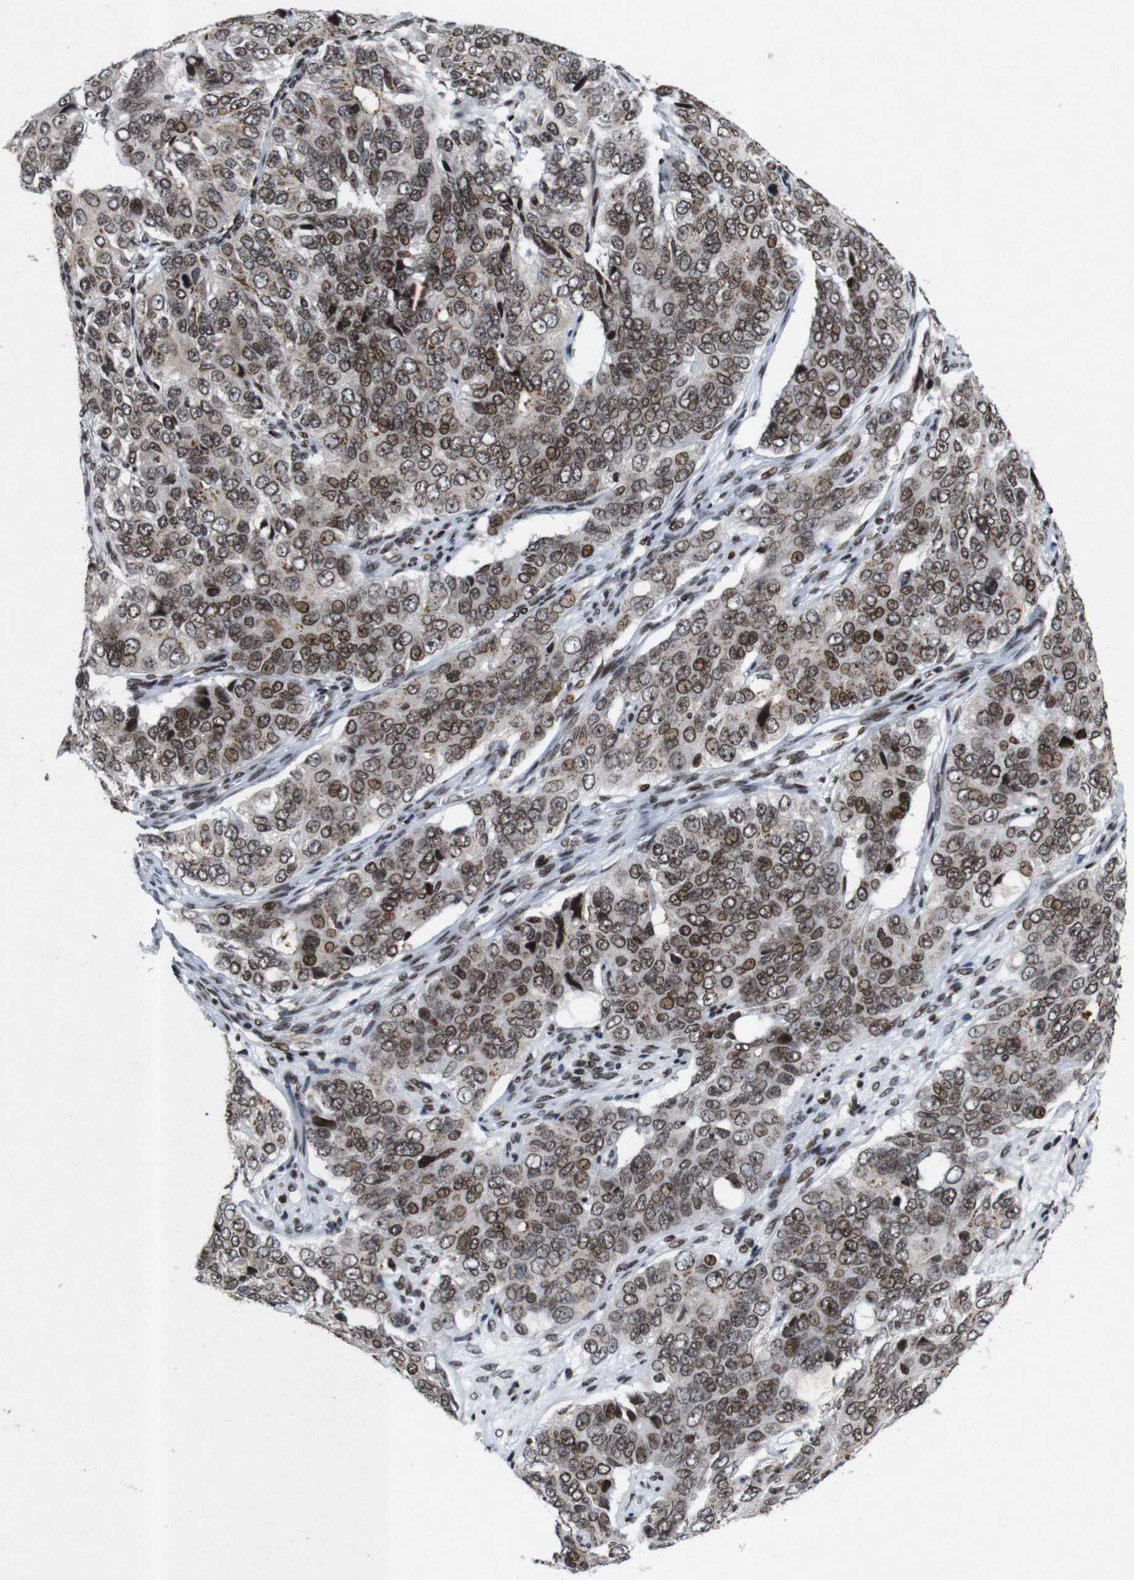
{"staining": {"intensity": "moderate", "quantity": ">75%", "location": "nuclear"}, "tissue": "ovarian cancer", "cell_type": "Tumor cells", "image_type": "cancer", "snomed": [{"axis": "morphology", "description": "Carcinoma, endometroid"}, {"axis": "topography", "description": "Ovary"}], "caption": "Protein staining of ovarian cancer (endometroid carcinoma) tissue exhibits moderate nuclear staining in about >75% of tumor cells.", "gene": "MAGEH1", "patient": {"sex": "female", "age": 51}}